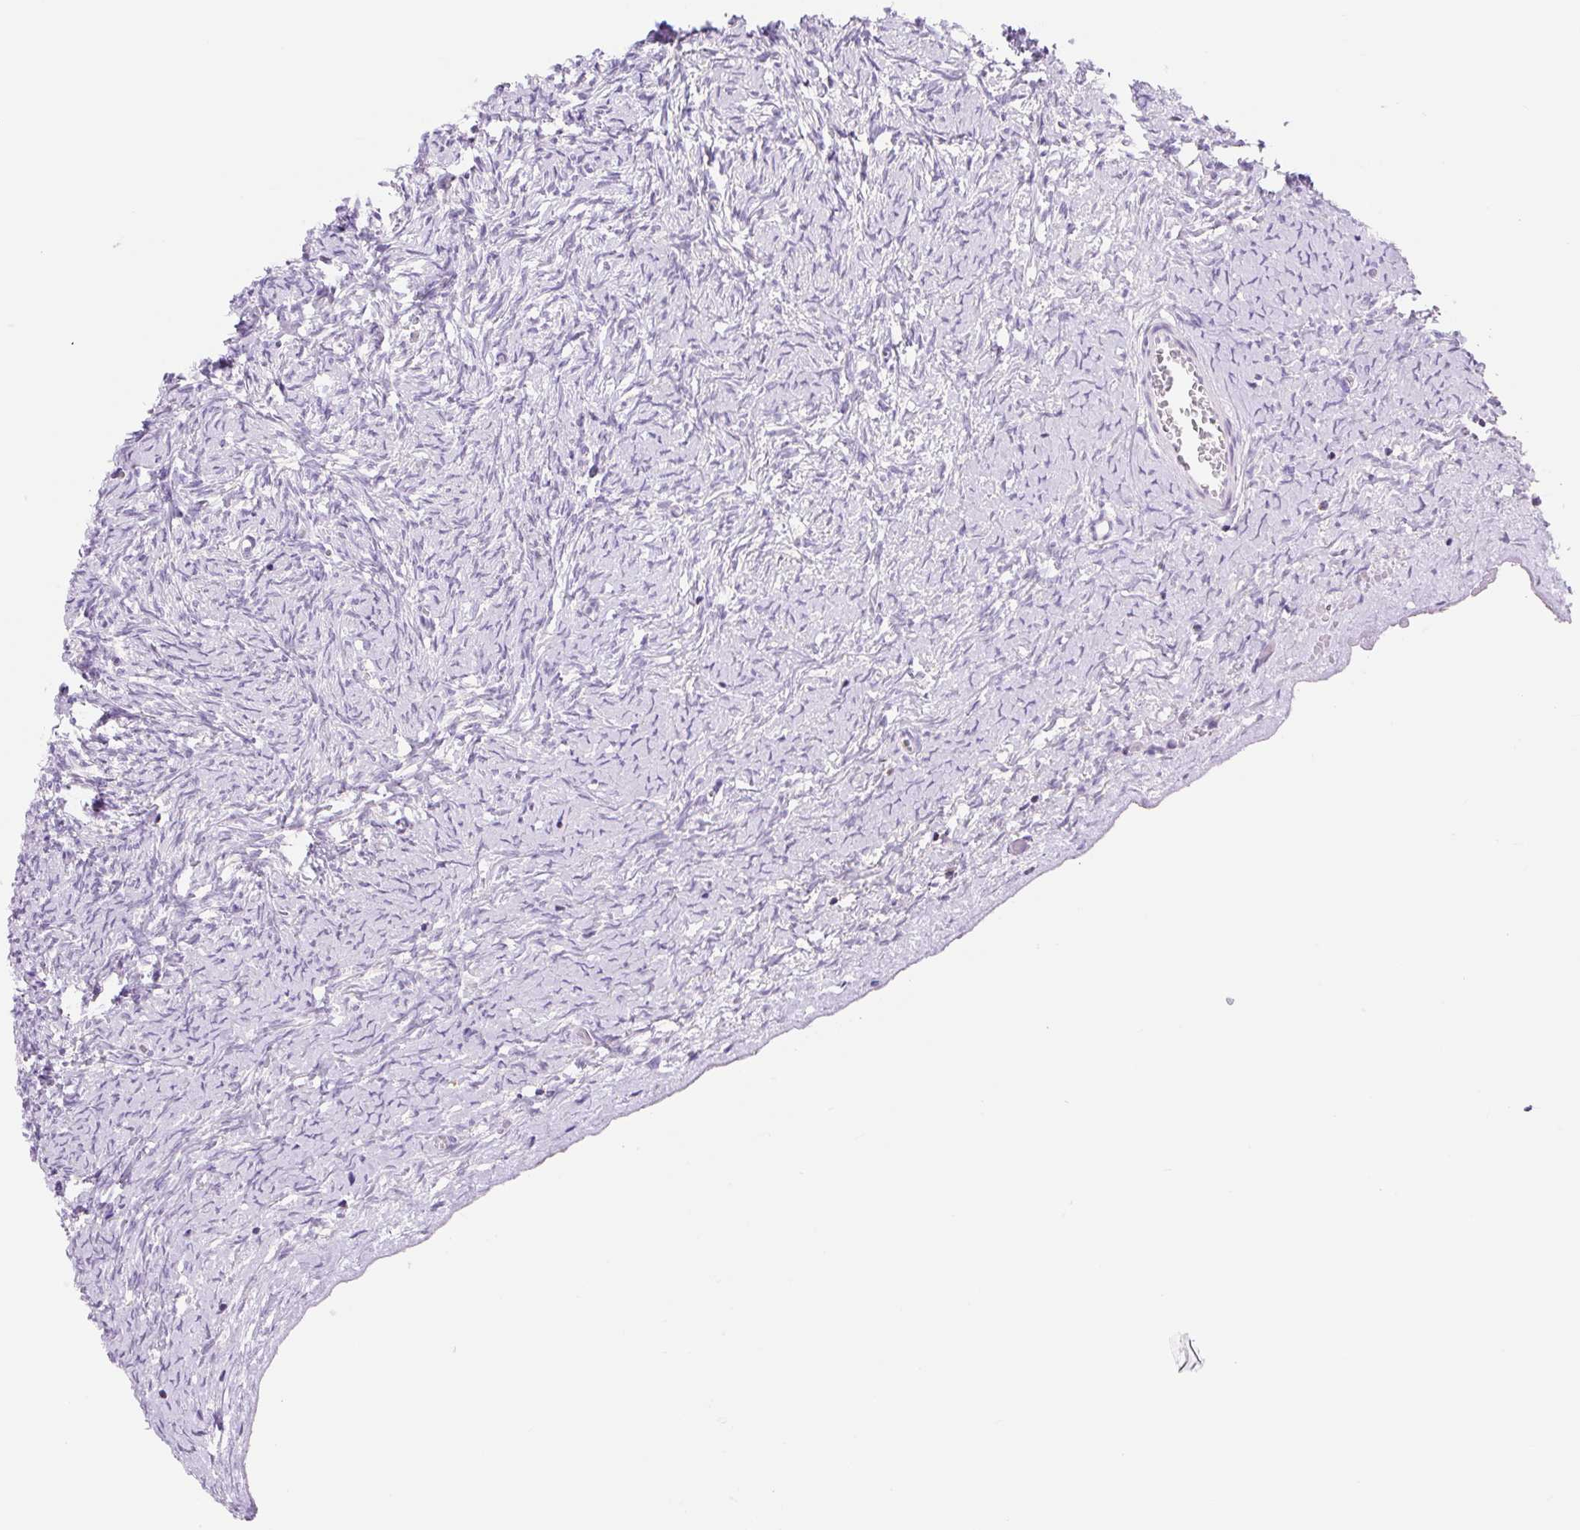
{"staining": {"intensity": "negative", "quantity": "none", "location": "none"}, "tissue": "ovary", "cell_type": "Ovarian stroma cells", "image_type": "normal", "snomed": [{"axis": "morphology", "description": "Normal tissue, NOS"}, {"axis": "topography", "description": "Ovary"}], "caption": "DAB immunohistochemical staining of benign ovary shows no significant expression in ovarian stroma cells. The staining was performed using DAB to visualize the protein expression in brown, while the nuclei were stained in blue with hematoxylin (Magnification: 20x).", "gene": "FOCAD", "patient": {"sex": "female", "age": 39}}